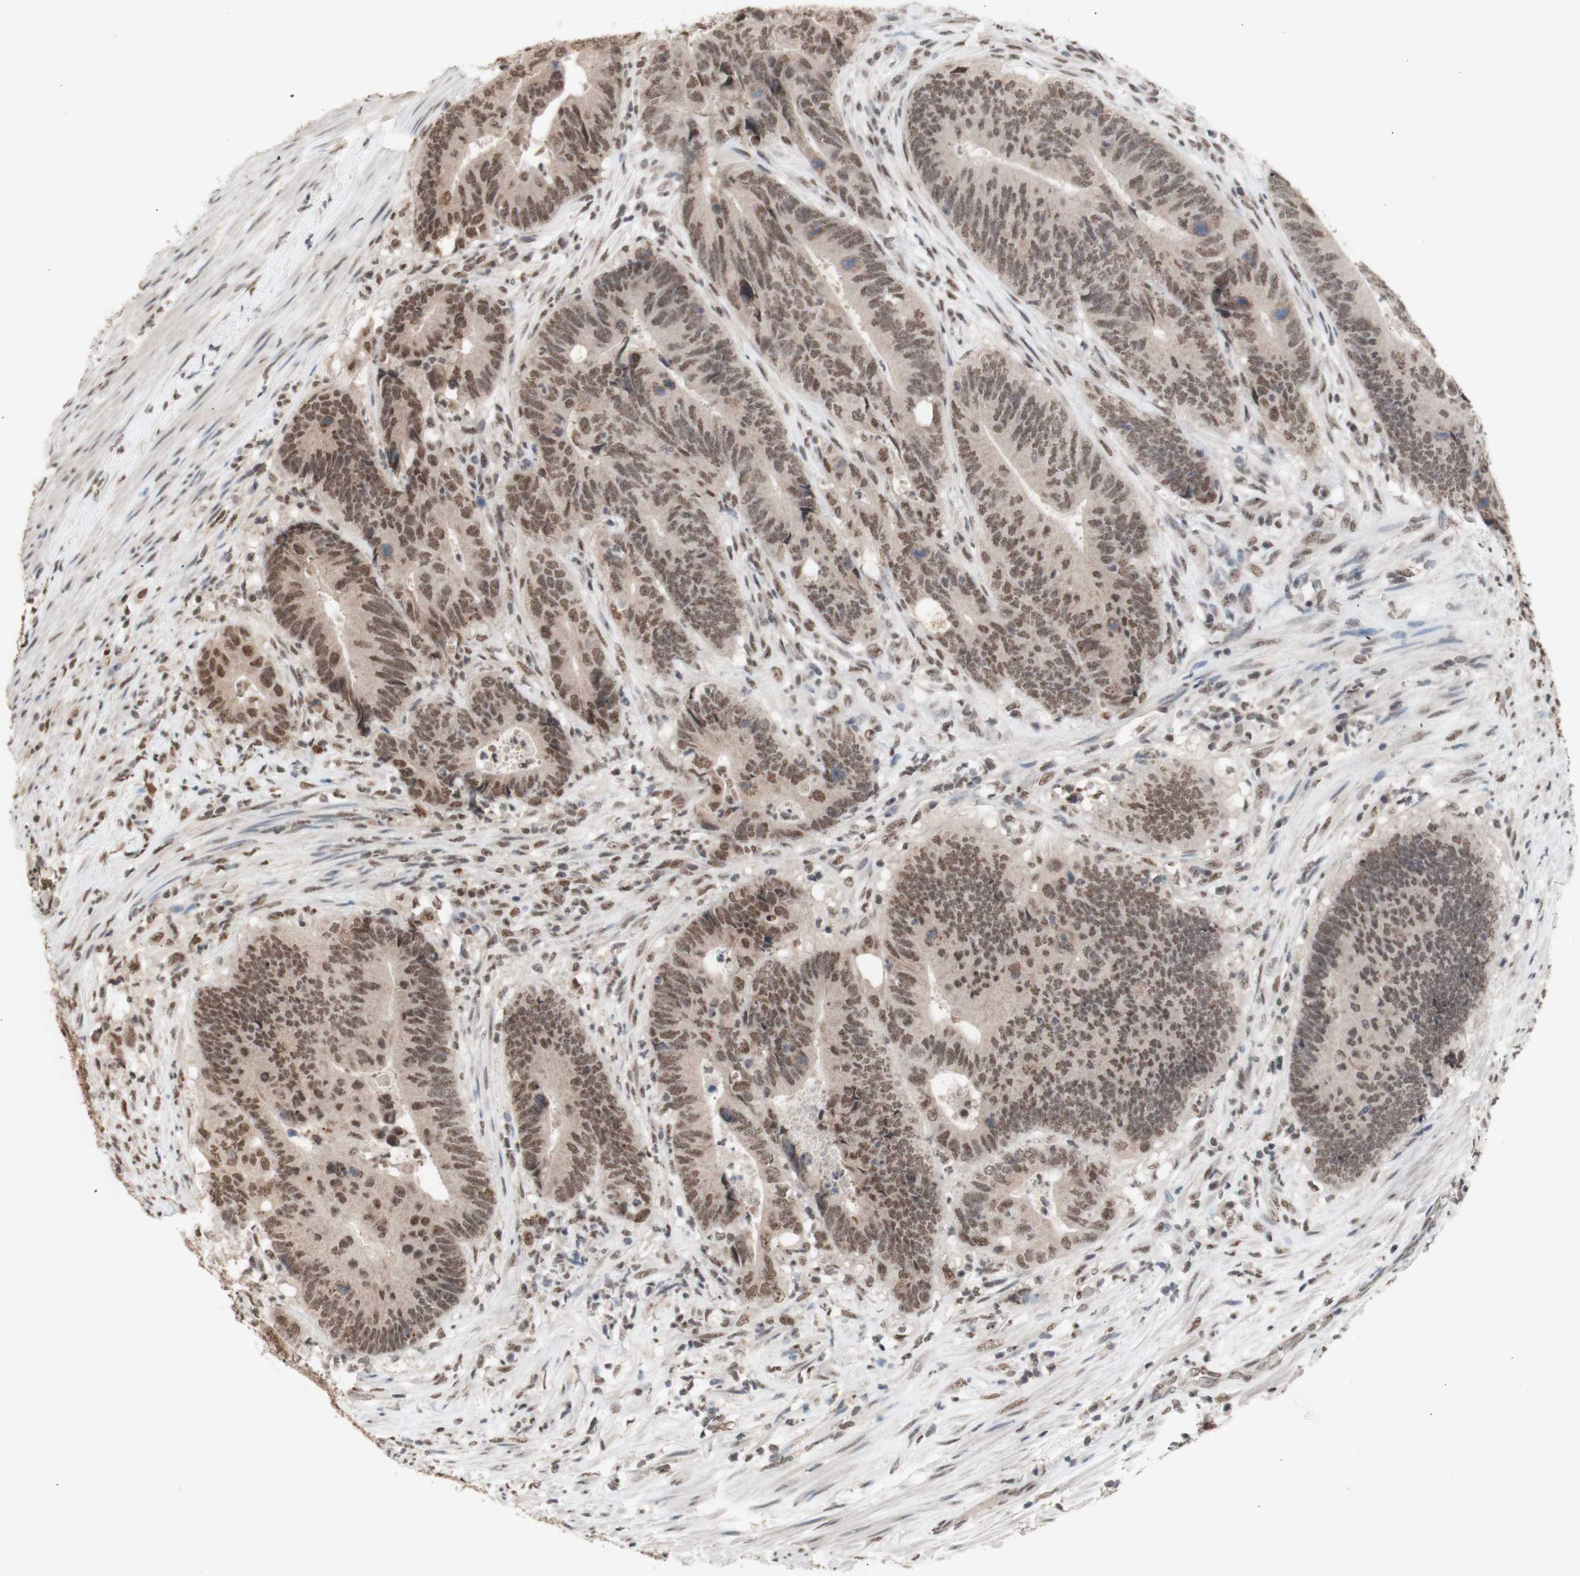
{"staining": {"intensity": "moderate", "quantity": ">75%", "location": "nuclear"}, "tissue": "colorectal cancer", "cell_type": "Tumor cells", "image_type": "cancer", "snomed": [{"axis": "morphology", "description": "Normal tissue, NOS"}, {"axis": "morphology", "description": "Adenocarcinoma, NOS"}, {"axis": "topography", "description": "Colon"}], "caption": "Adenocarcinoma (colorectal) stained with immunohistochemistry (IHC) reveals moderate nuclear positivity in about >75% of tumor cells.", "gene": "SFPQ", "patient": {"sex": "male", "age": 56}}